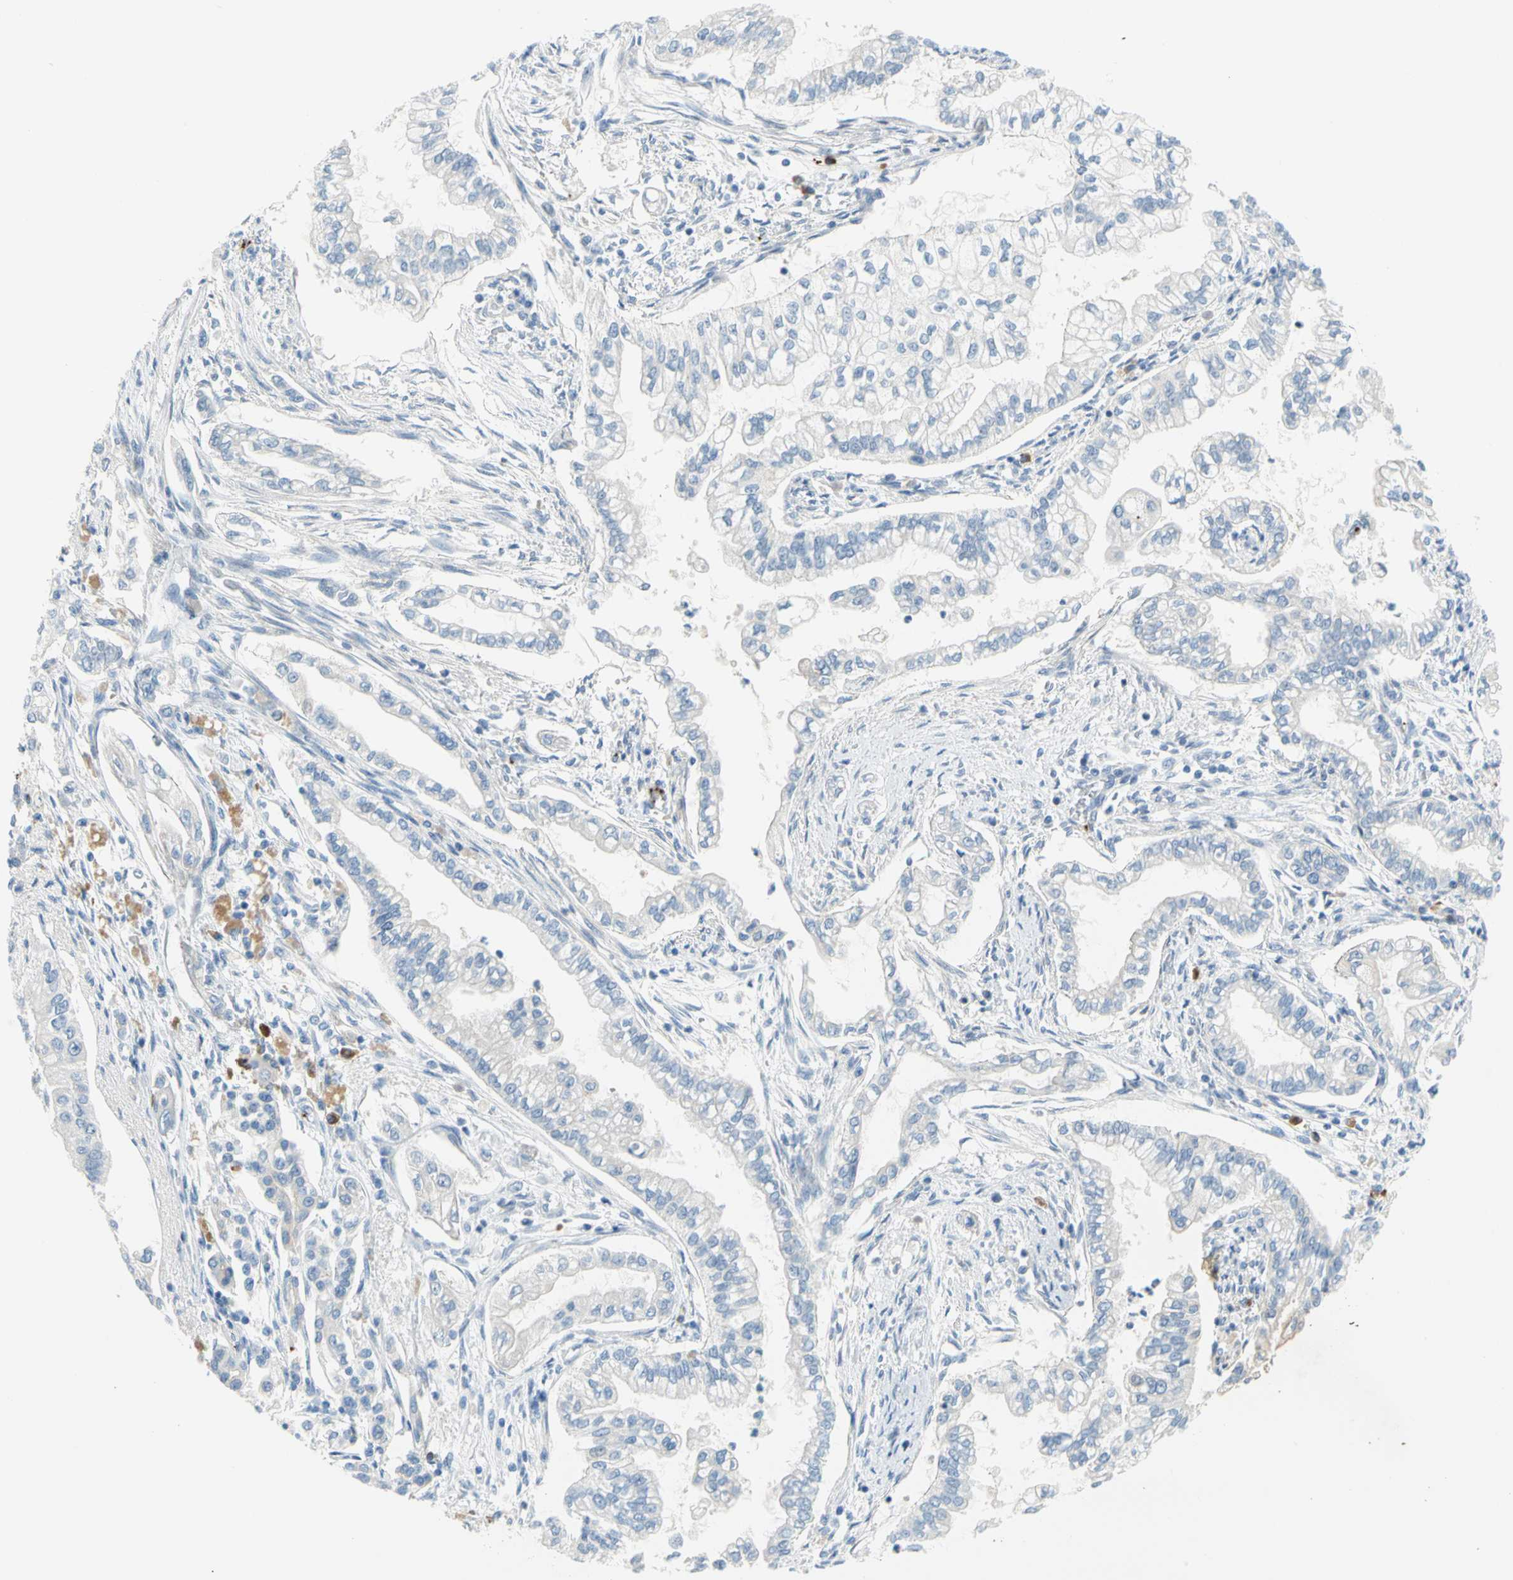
{"staining": {"intensity": "negative", "quantity": "none", "location": "none"}, "tissue": "pancreatic cancer", "cell_type": "Tumor cells", "image_type": "cancer", "snomed": [{"axis": "morphology", "description": "Normal tissue, NOS"}, {"axis": "topography", "description": "Pancreas"}], "caption": "Tumor cells are negative for protein expression in human pancreatic cancer.", "gene": "PPBP", "patient": {"sex": "male", "age": 42}}